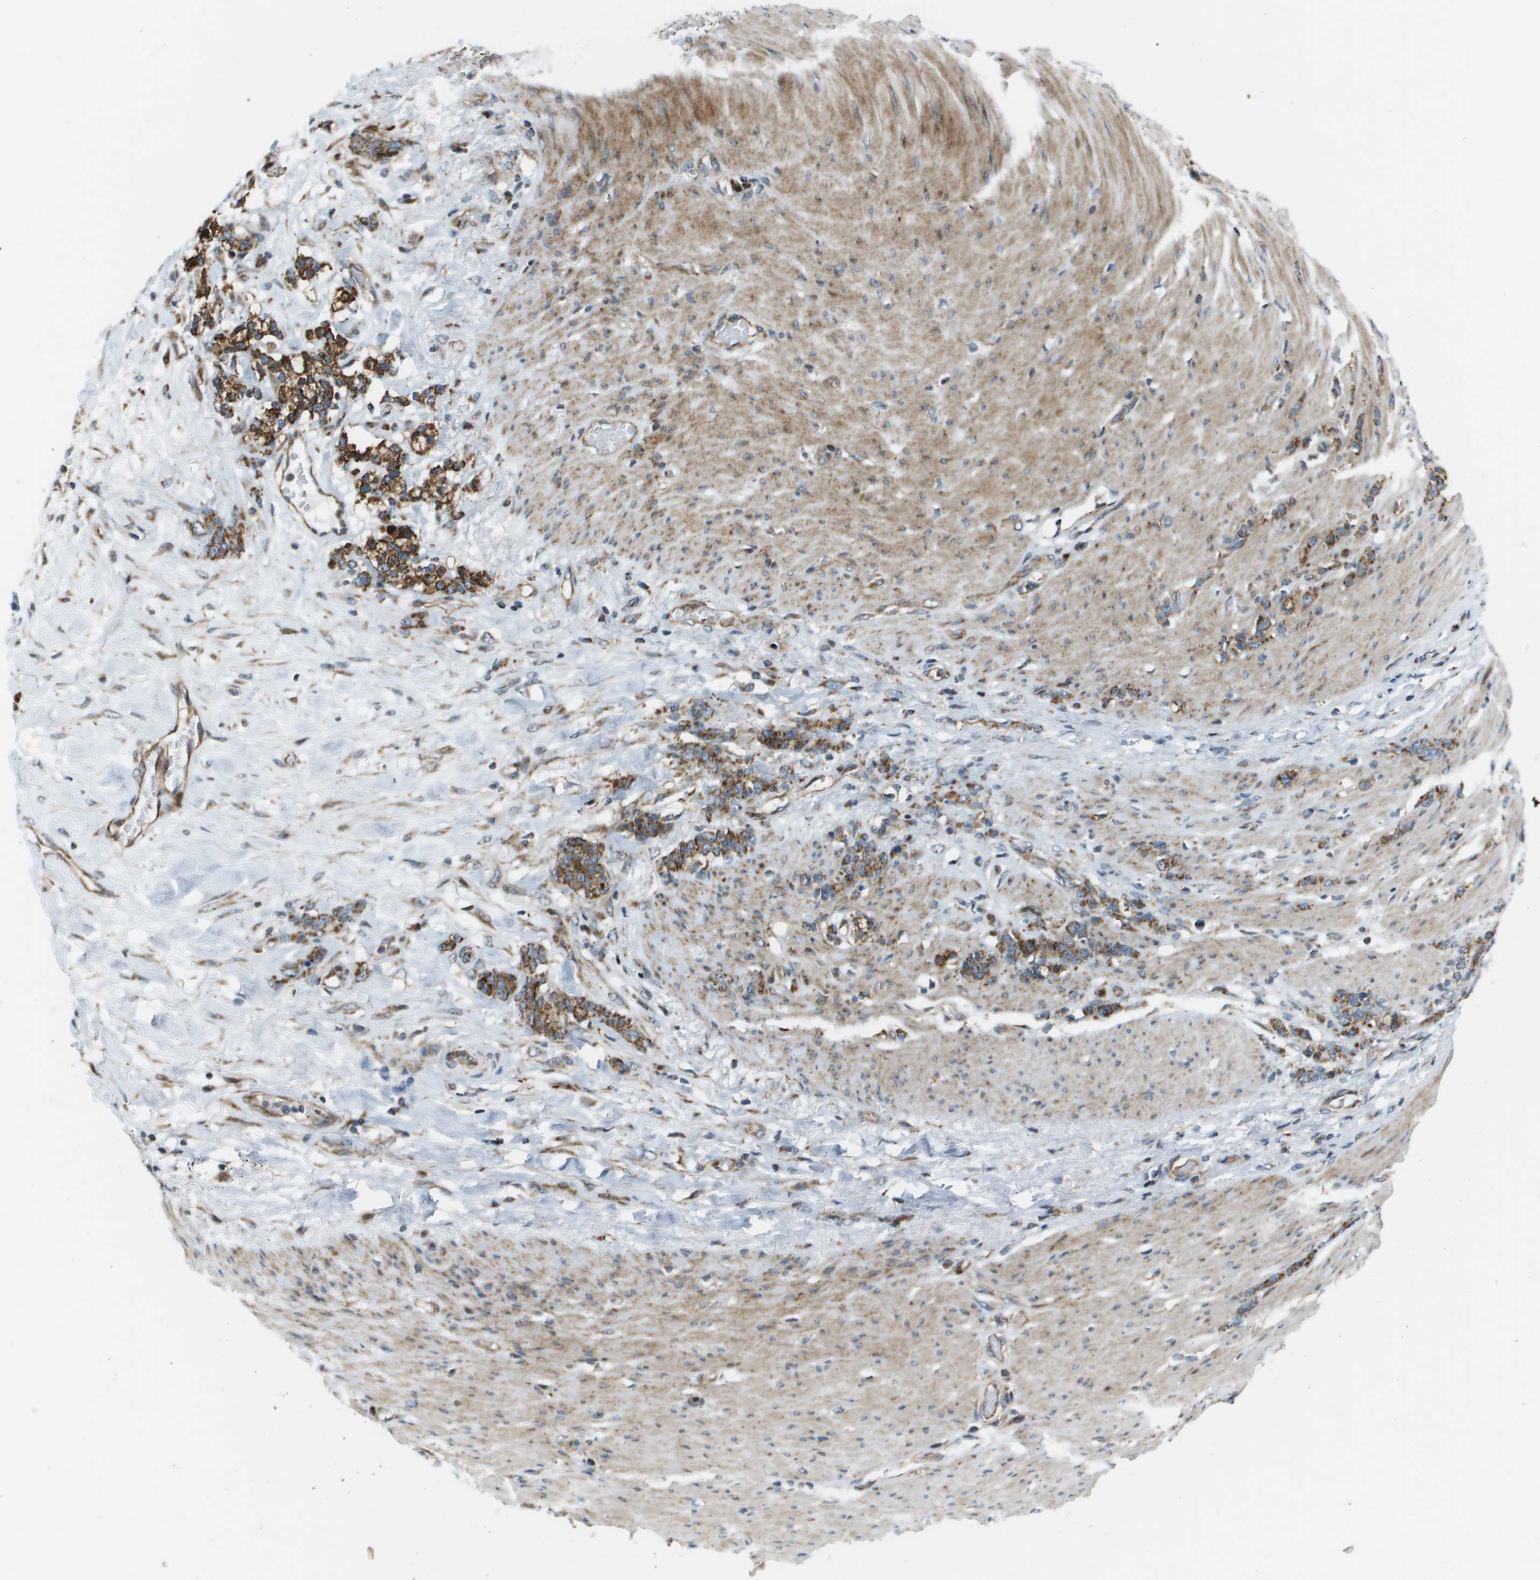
{"staining": {"intensity": "moderate", "quantity": ">75%", "location": "cytoplasmic/membranous"}, "tissue": "stomach cancer", "cell_type": "Tumor cells", "image_type": "cancer", "snomed": [{"axis": "morphology", "description": "Adenocarcinoma, NOS"}, {"axis": "topography", "description": "Stomach, lower"}], "caption": "Immunohistochemistry of human stomach cancer displays medium levels of moderate cytoplasmic/membranous positivity in about >75% of tumor cells. Immunohistochemistry (ihc) stains the protein in brown and the nuclei are stained blue.", "gene": "MGAT3", "patient": {"sex": "male", "age": 88}}